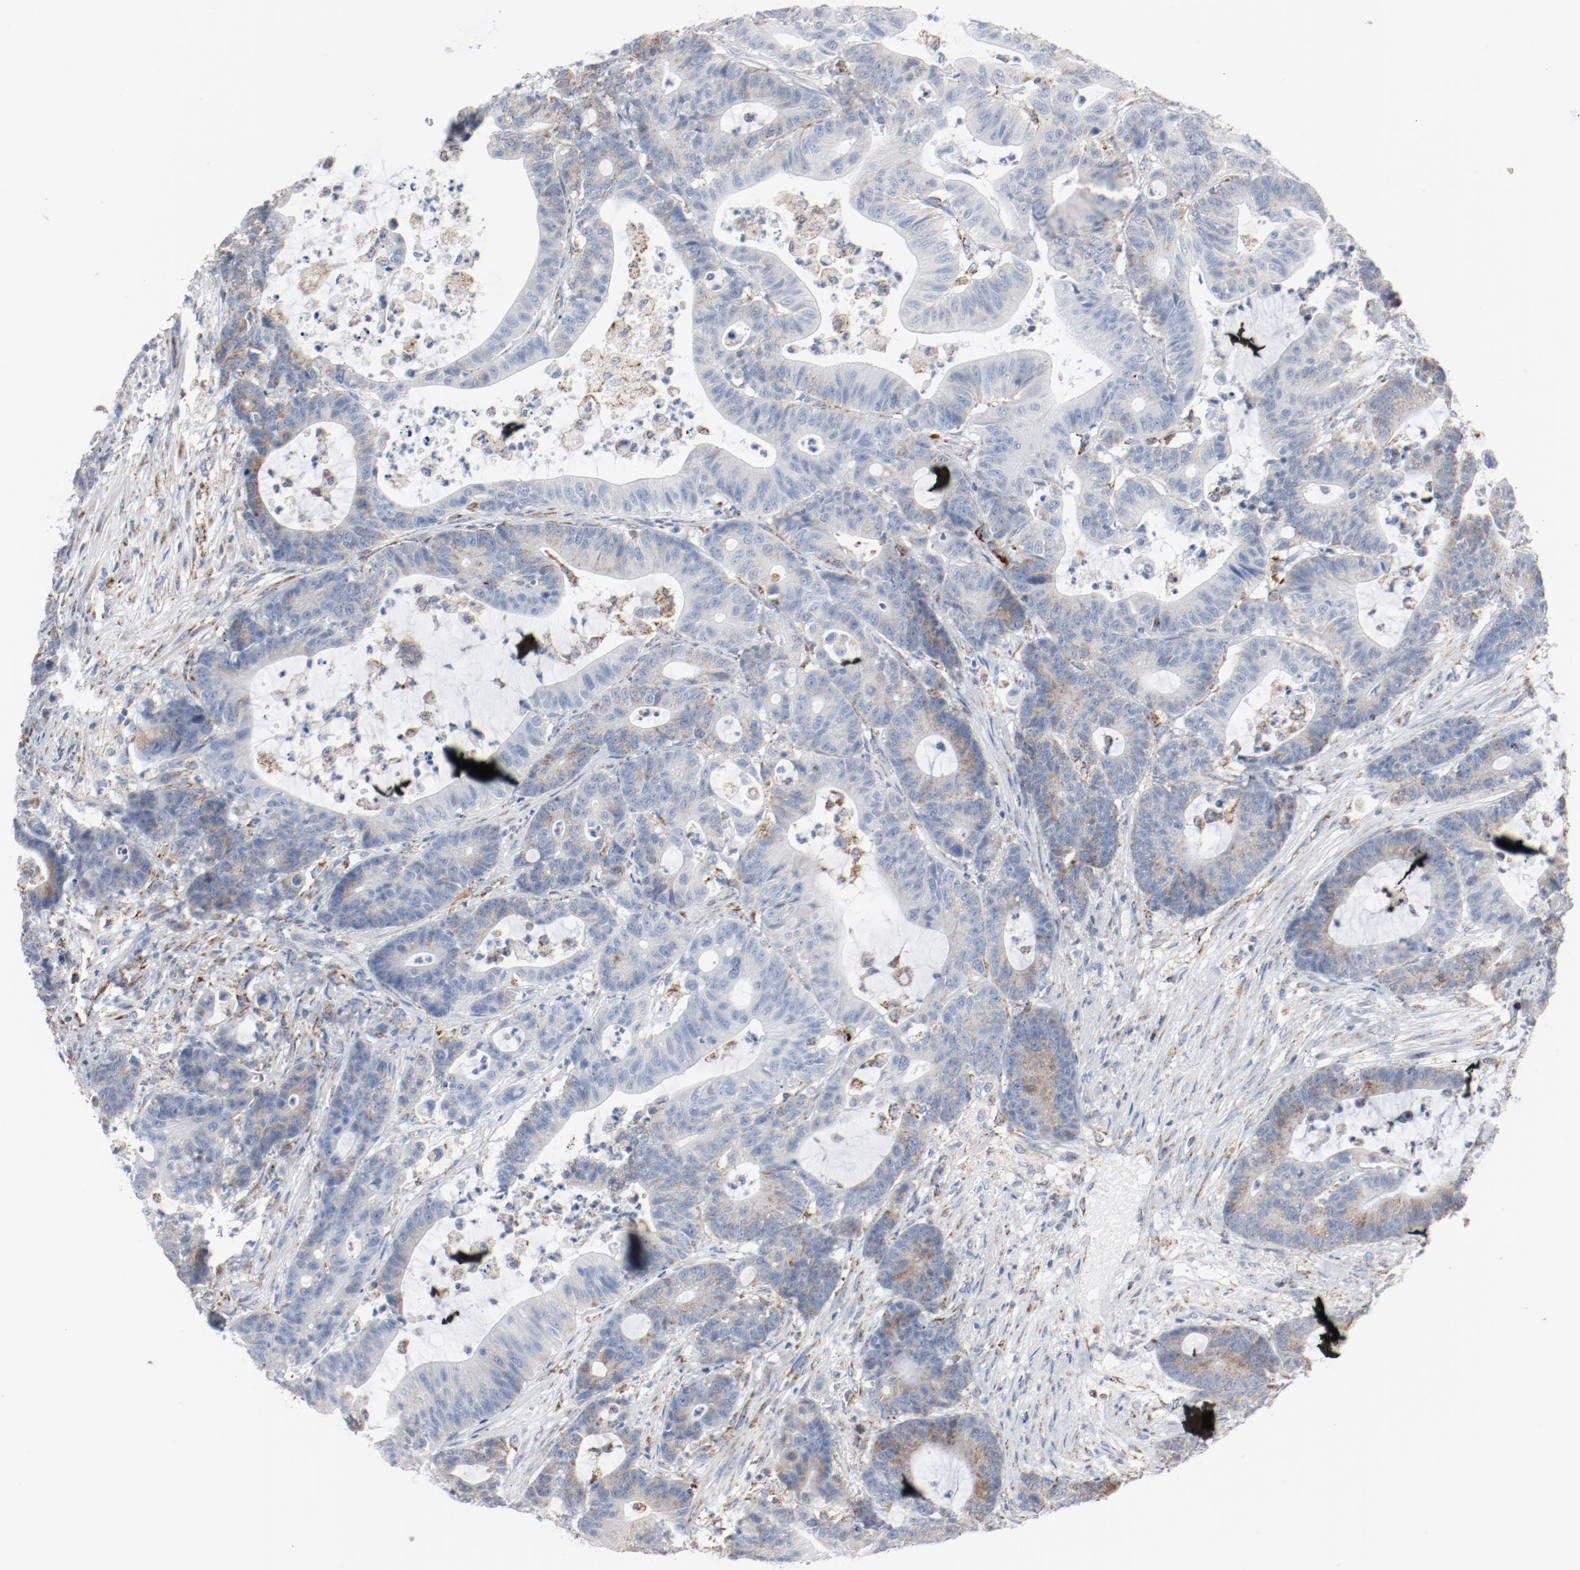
{"staining": {"intensity": "moderate", "quantity": "<25%", "location": "cytoplasmic/membranous"}, "tissue": "colorectal cancer", "cell_type": "Tumor cells", "image_type": "cancer", "snomed": [{"axis": "morphology", "description": "Adenocarcinoma, NOS"}, {"axis": "topography", "description": "Colon"}], "caption": "Human colorectal cancer stained for a protein (brown) displays moderate cytoplasmic/membranous positive expression in about <25% of tumor cells.", "gene": "NDUFB8", "patient": {"sex": "female", "age": 84}}